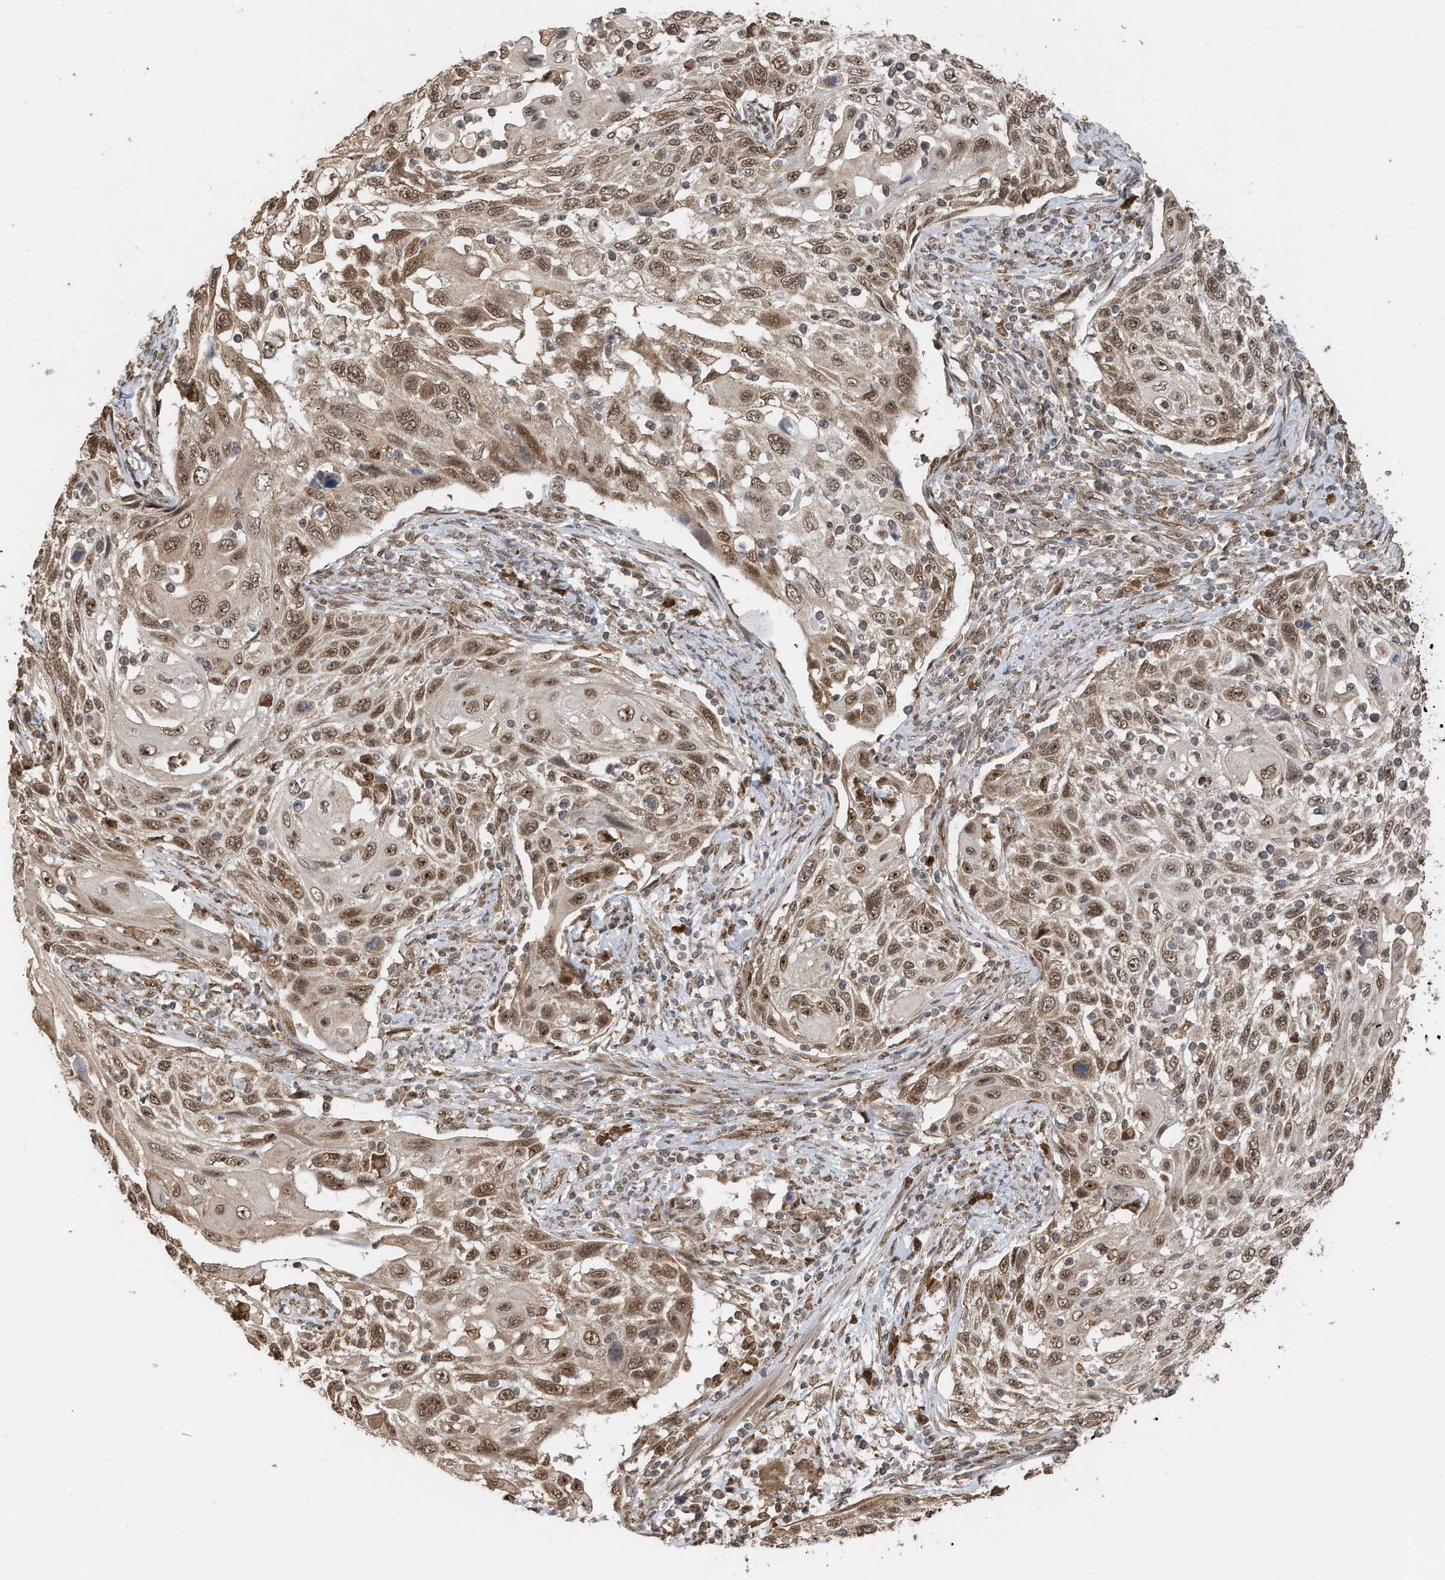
{"staining": {"intensity": "moderate", "quantity": ">75%", "location": "nuclear"}, "tissue": "cervical cancer", "cell_type": "Tumor cells", "image_type": "cancer", "snomed": [{"axis": "morphology", "description": "Squamous cell carcinoma, NOS"}, {"axis": "topography", "description": "Cervix"}], "caption": "A high-resolution image shows immunohistochemistry staining of cervical cancer (squamous cell carcinoma), which reveals moderate nuclear staining in approximately >75% of tumor cells. The staining was performed using DAB to visualize the protein expression in brown, while the nuclei were stained in blue with hematoxylin (Magnification: 20x).", "gene": "ERLEC1", "patient": {"sex": "female", "age": 70}}